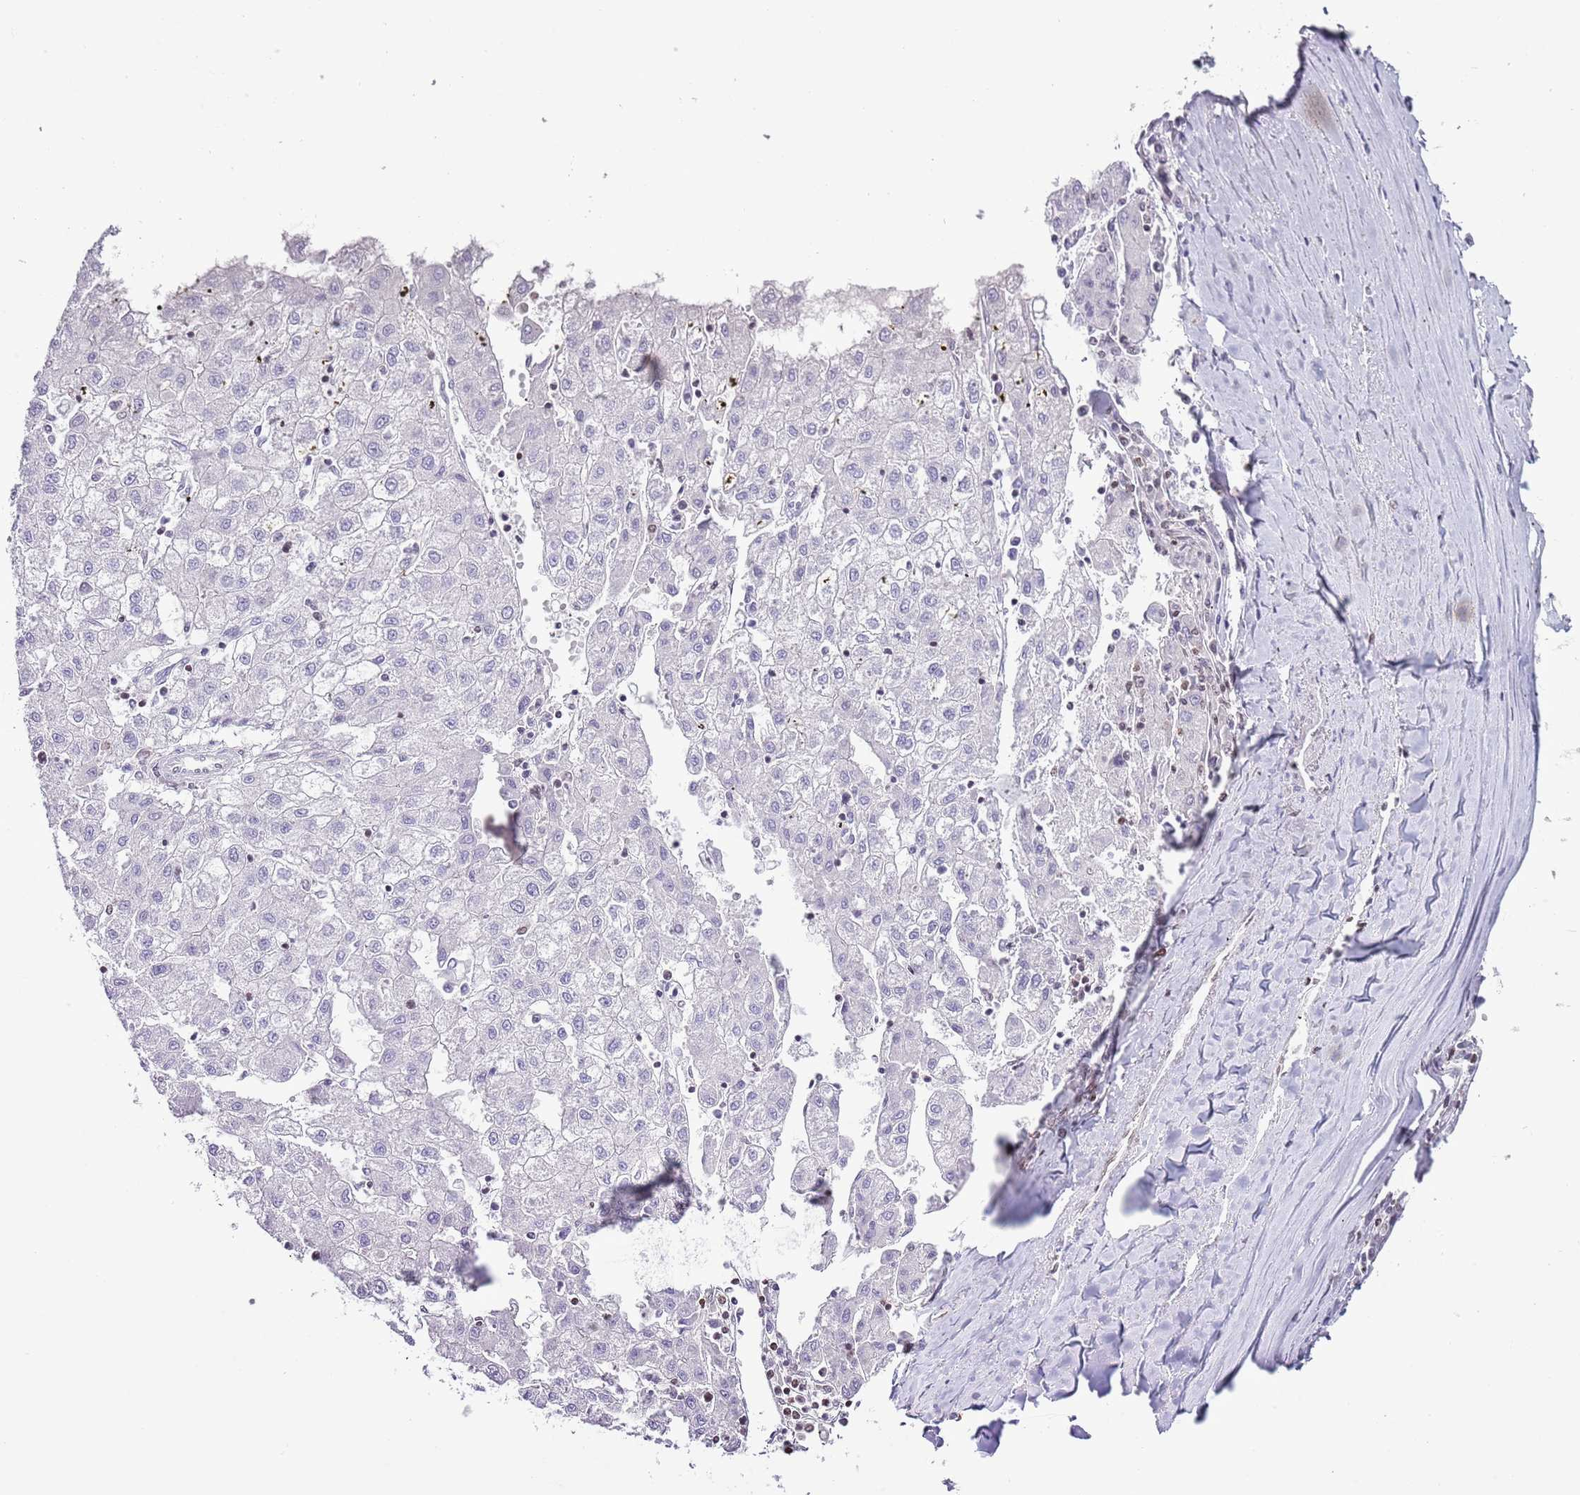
{"staining": {"intensity": "negative", "quantity": "none", "location": "none"}, "tissue": "liver cancer", "cell_type": "Tumor cells", "image_type": "cancer", "snomed": [{"axis": "morphology", "description": "Carcinoma, Hepatocellular, NOS"}, {"axis": "topography", "description": "Liver"}], "caption": "There is no significant staining in tumor cells of liver cancer.", "gene": "SELENOH", "patient": {"sex": "male", "age": 72}}